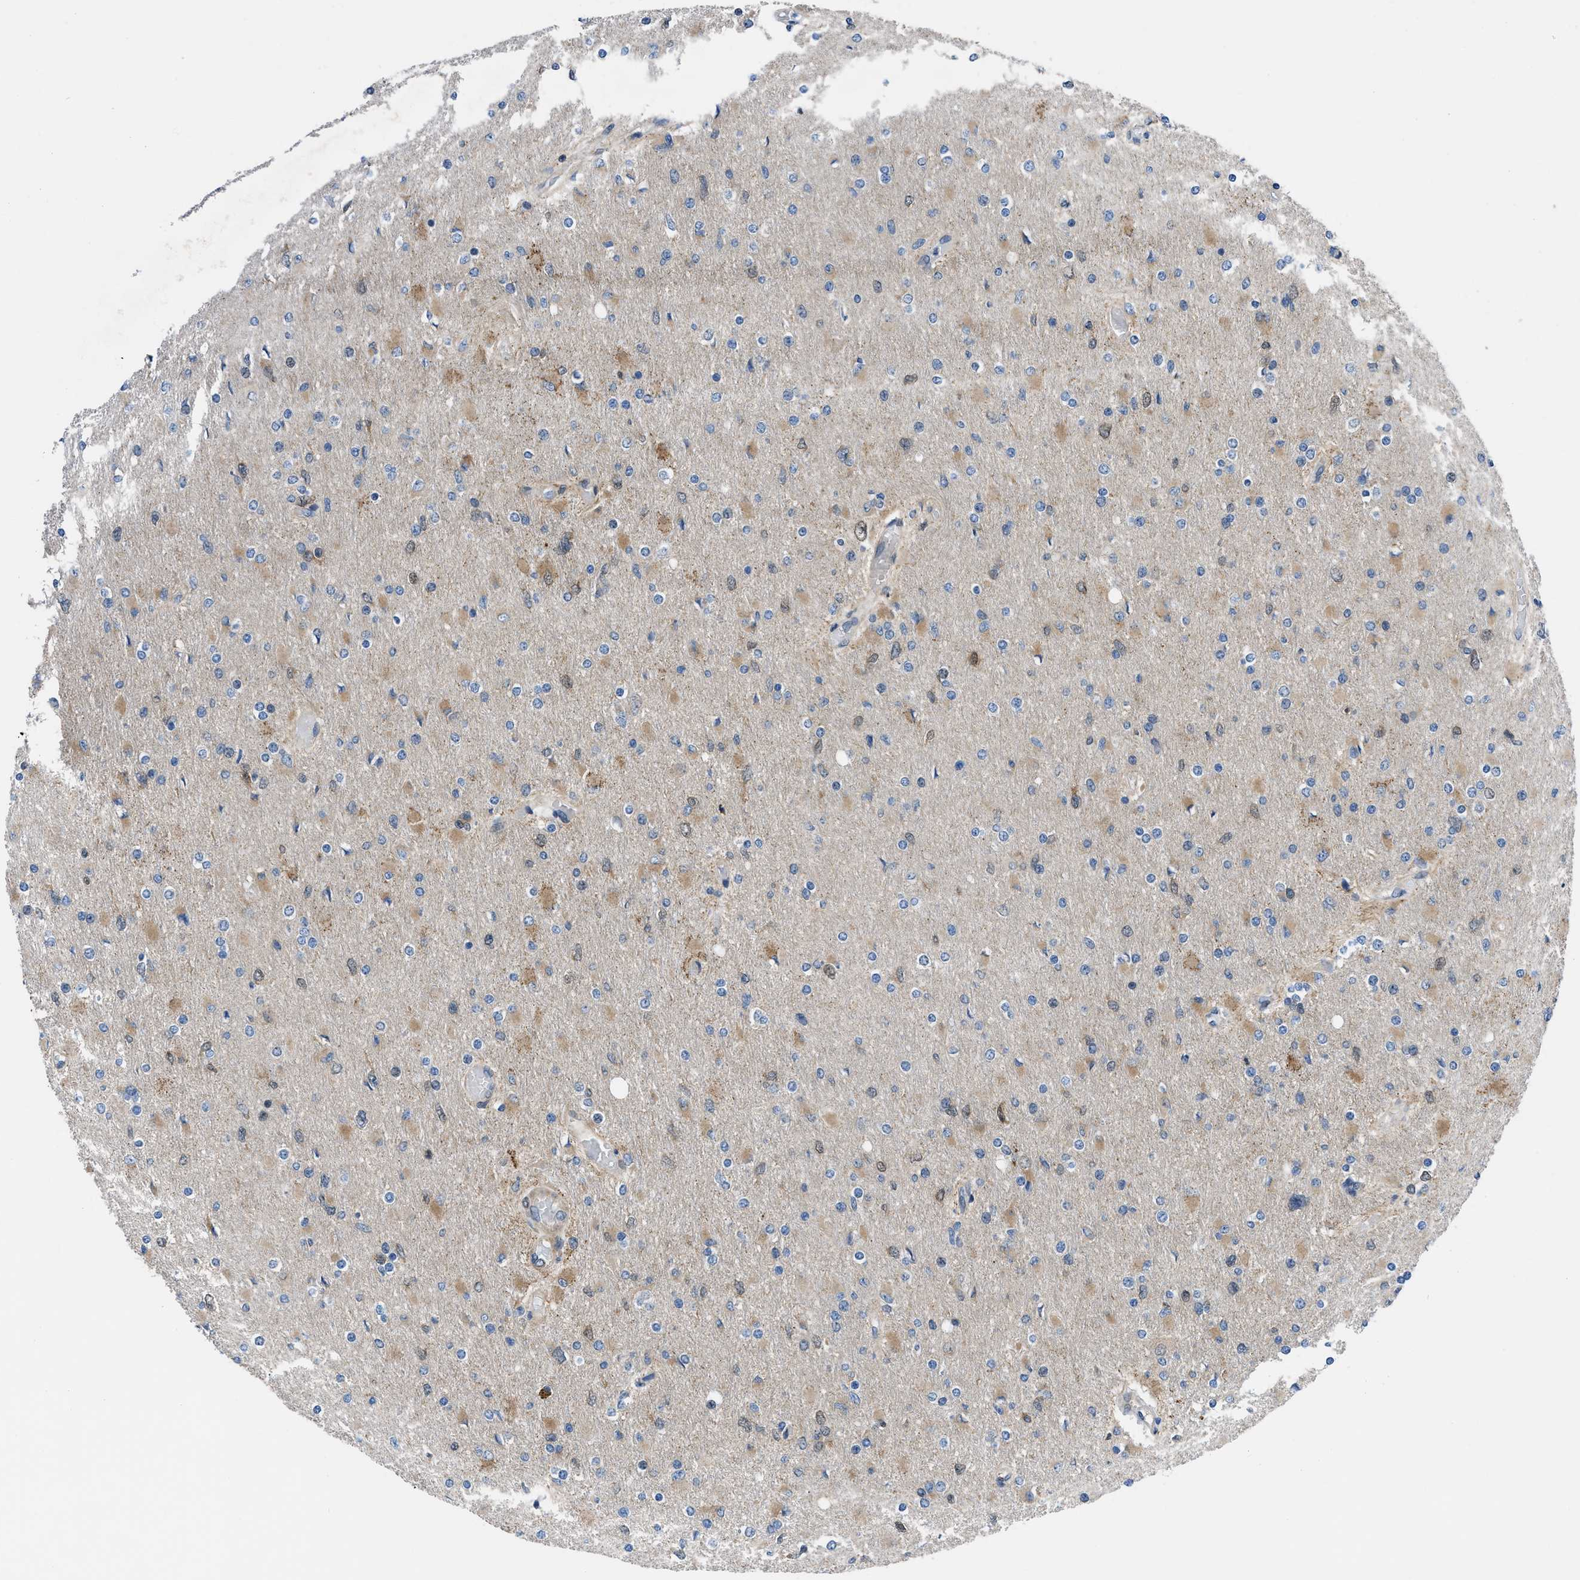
{"staining": {"intensity": "moderate", "quantity": "25%-75%", "location": "cytoplasmic/membranous"}, "tissue": "glioma", "cell_type": "Tumor cells", "image_type": "cancer", "snomed": [{"axis": "morphology", "description": "Glioma, malignant, High grade"}, {"axis": "topography", "description": "Cerebral cortex"}], "caption": "Protein expression by immunohistochemistry displays moderate cytoplasmic/membranous expression in about 25%-75% of tumor cells in high-grade glioma (malignant). (brown staining indicates protein expression, while blue staining denotes nuclei).", "gene": "TMEM45B", "patient": {"sex": "female", "age": 36}}